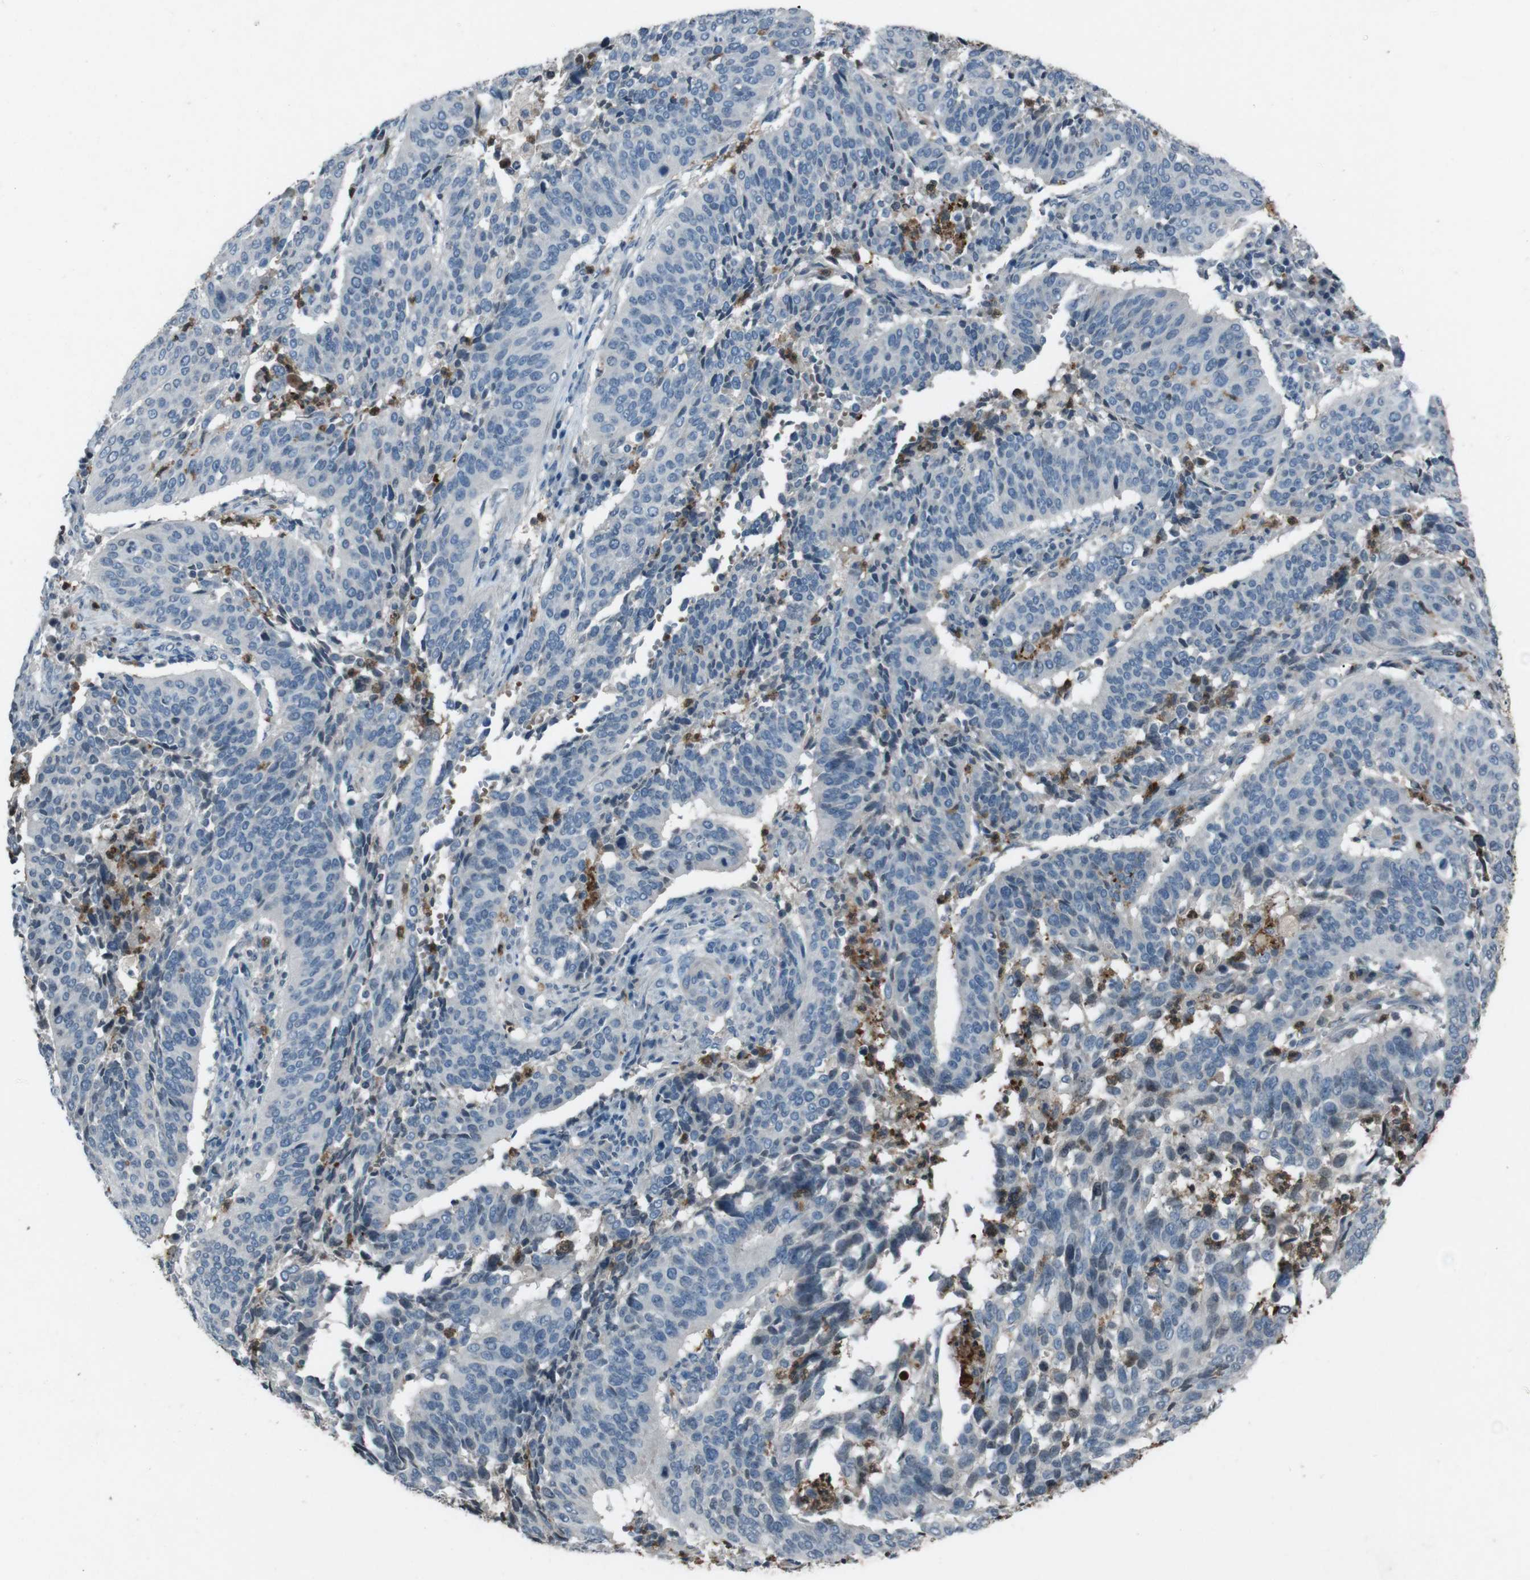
{"staining": {"intensity": "negative", "quantity": "none", "location": "none"}, "tissue": "cervical cancer", "cell_type": "Tumor cells", "image_type": "cancer", "snomed": [{"axis": "morphology", "description": "Normal tissue, NOS"}, {"axis": "morphology", "description": "Squamous cell carcinoma, NOS"}, {"axis": "topography", "description": "Cervix"}], "caption": "This is a photomicrograph of immunohistochemistry staining of squamous cell carcinoma (cervical), which shows no expression in tumor cells.", "gene": "UGT1A6", "patient": {"sex": "female", "age": 39}}